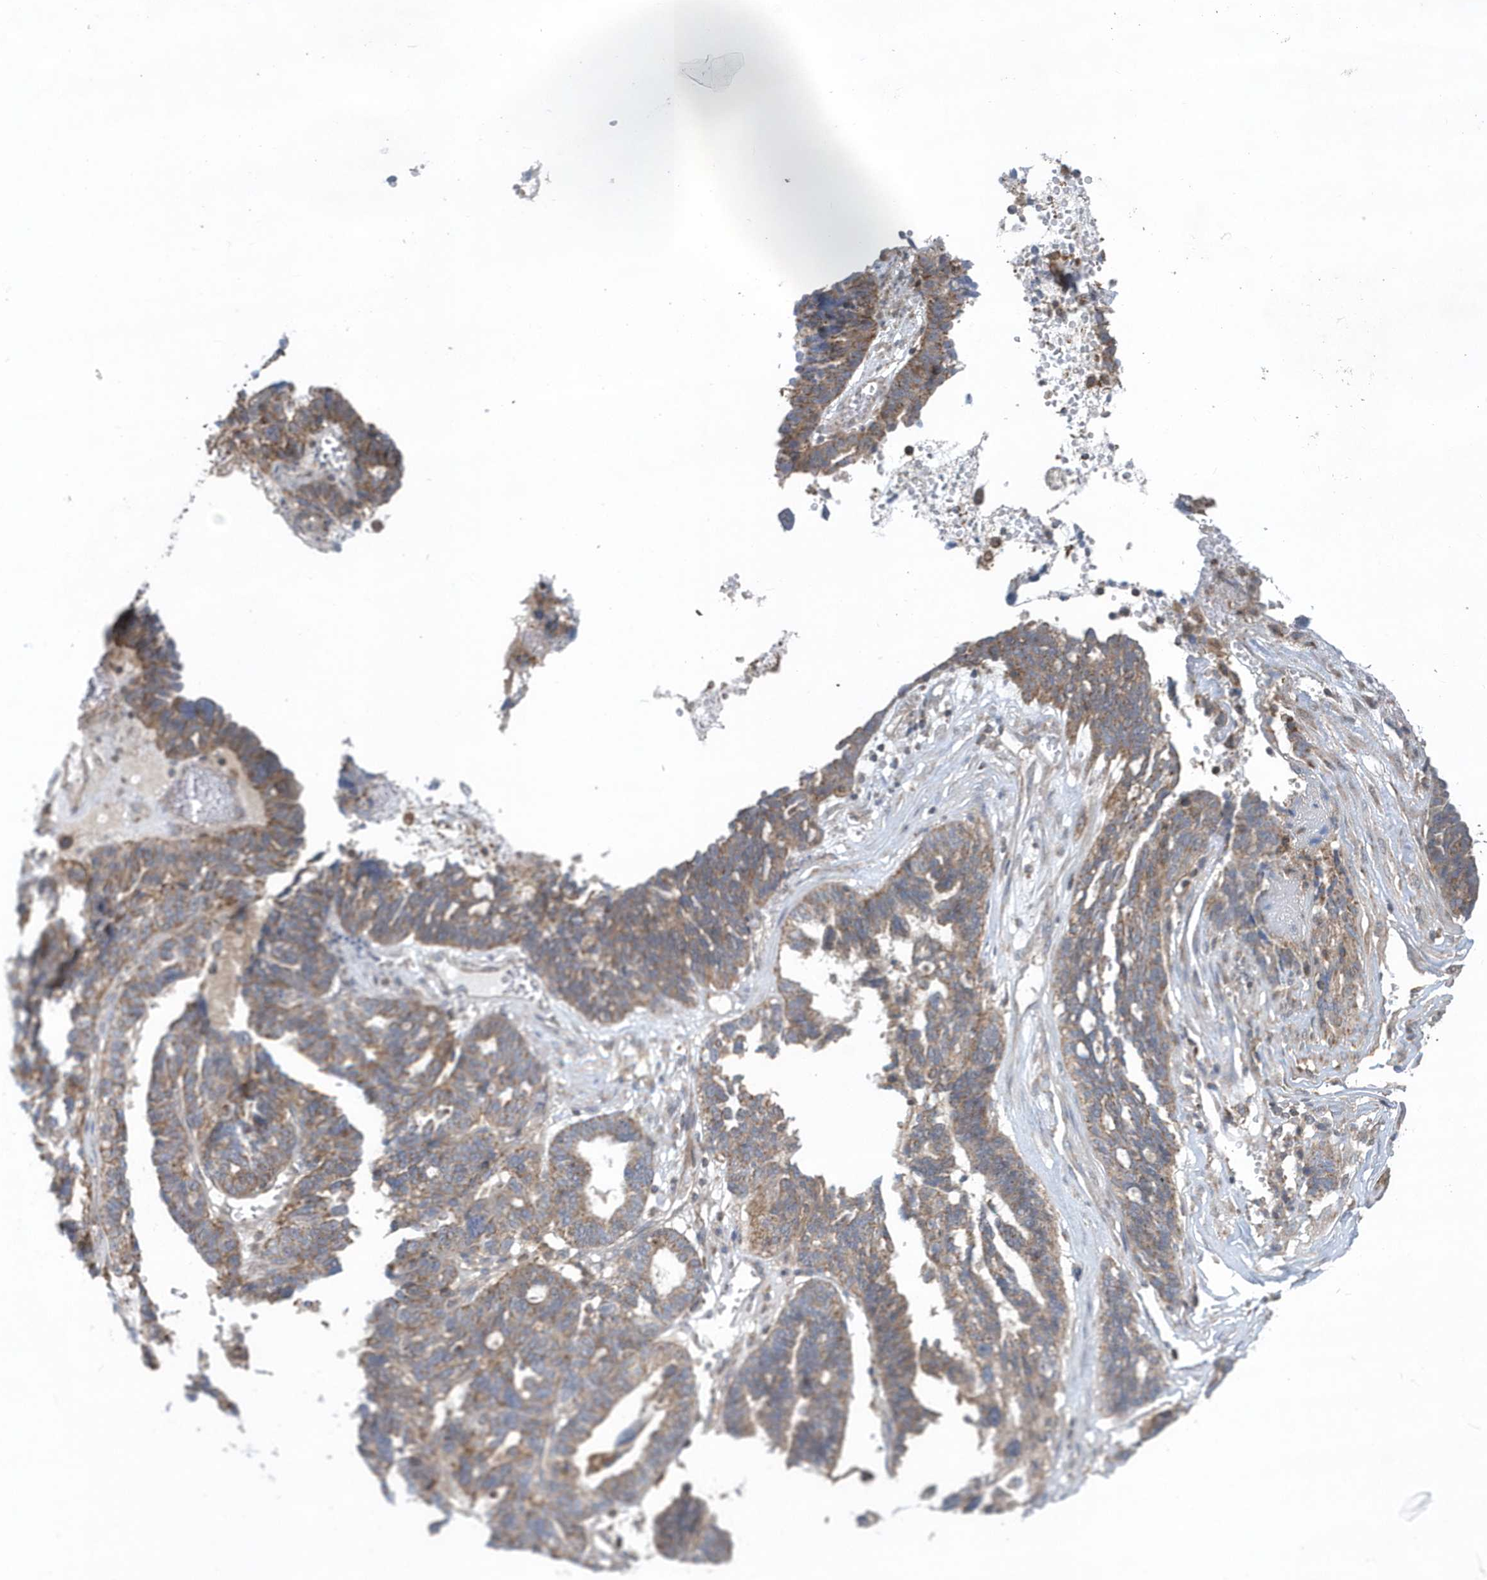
{"staining": {"intensity": "moderate", "quantity": ">75%", "location": "cytoplasmic/membranous"}, "tissue": "ovarian cancer", "cell_type": "Tumor cells", "image_type": "cancer", "snomed": [{"axis": "morphology", "description": "Cystadenocarcinoma, serous, NOS"}, {"axis": "topography", "description": "Ovary"}], "caption": "An image showing moderate cytoplasmic/membranous expression in about >75% of tumor cells in ovarian cancer, as visualized by brown immunohistochemical staining.", "gene": "PPP1R7", "patient": {"sex": "female", "age": 59}}